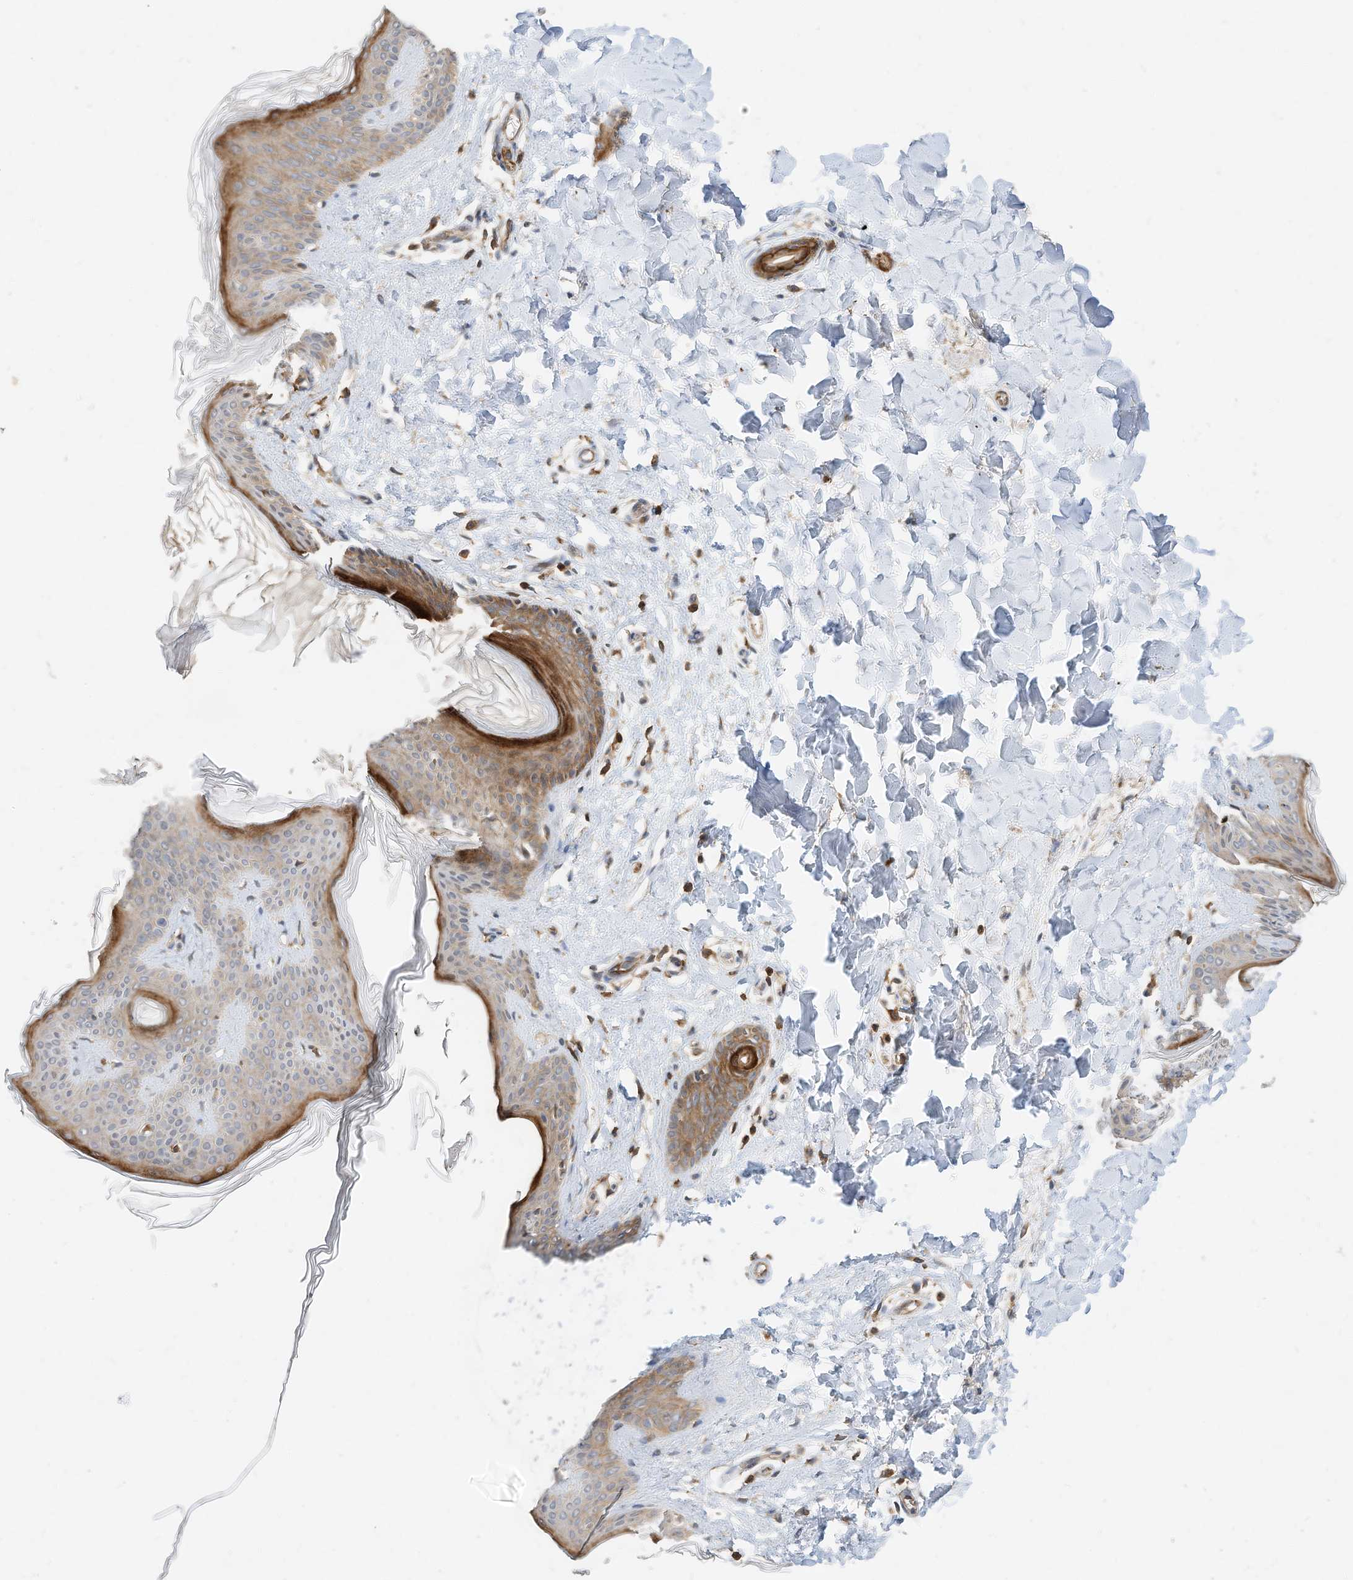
{"staining": {"intensity": "moderate", "quantity": "25%-75%", "location": "cytoplasmic/membranous"}, "tissue": "skin", "cell_type": "Fibroblasts", "image_type": "normal", "snomed": [{"axis": "morphology", "description": "Normal tissue, NOS"}, {"axis": "topography", "description": "Skin"}], "caption": "Moderate cytoplasmic/membranous expression for a protein is identified in approximately 25%-75% of fibroblasts of unremarkable skin using IHC.", "gene": "CPAMD8", "patient": {"sex": "female", "age": 17}}